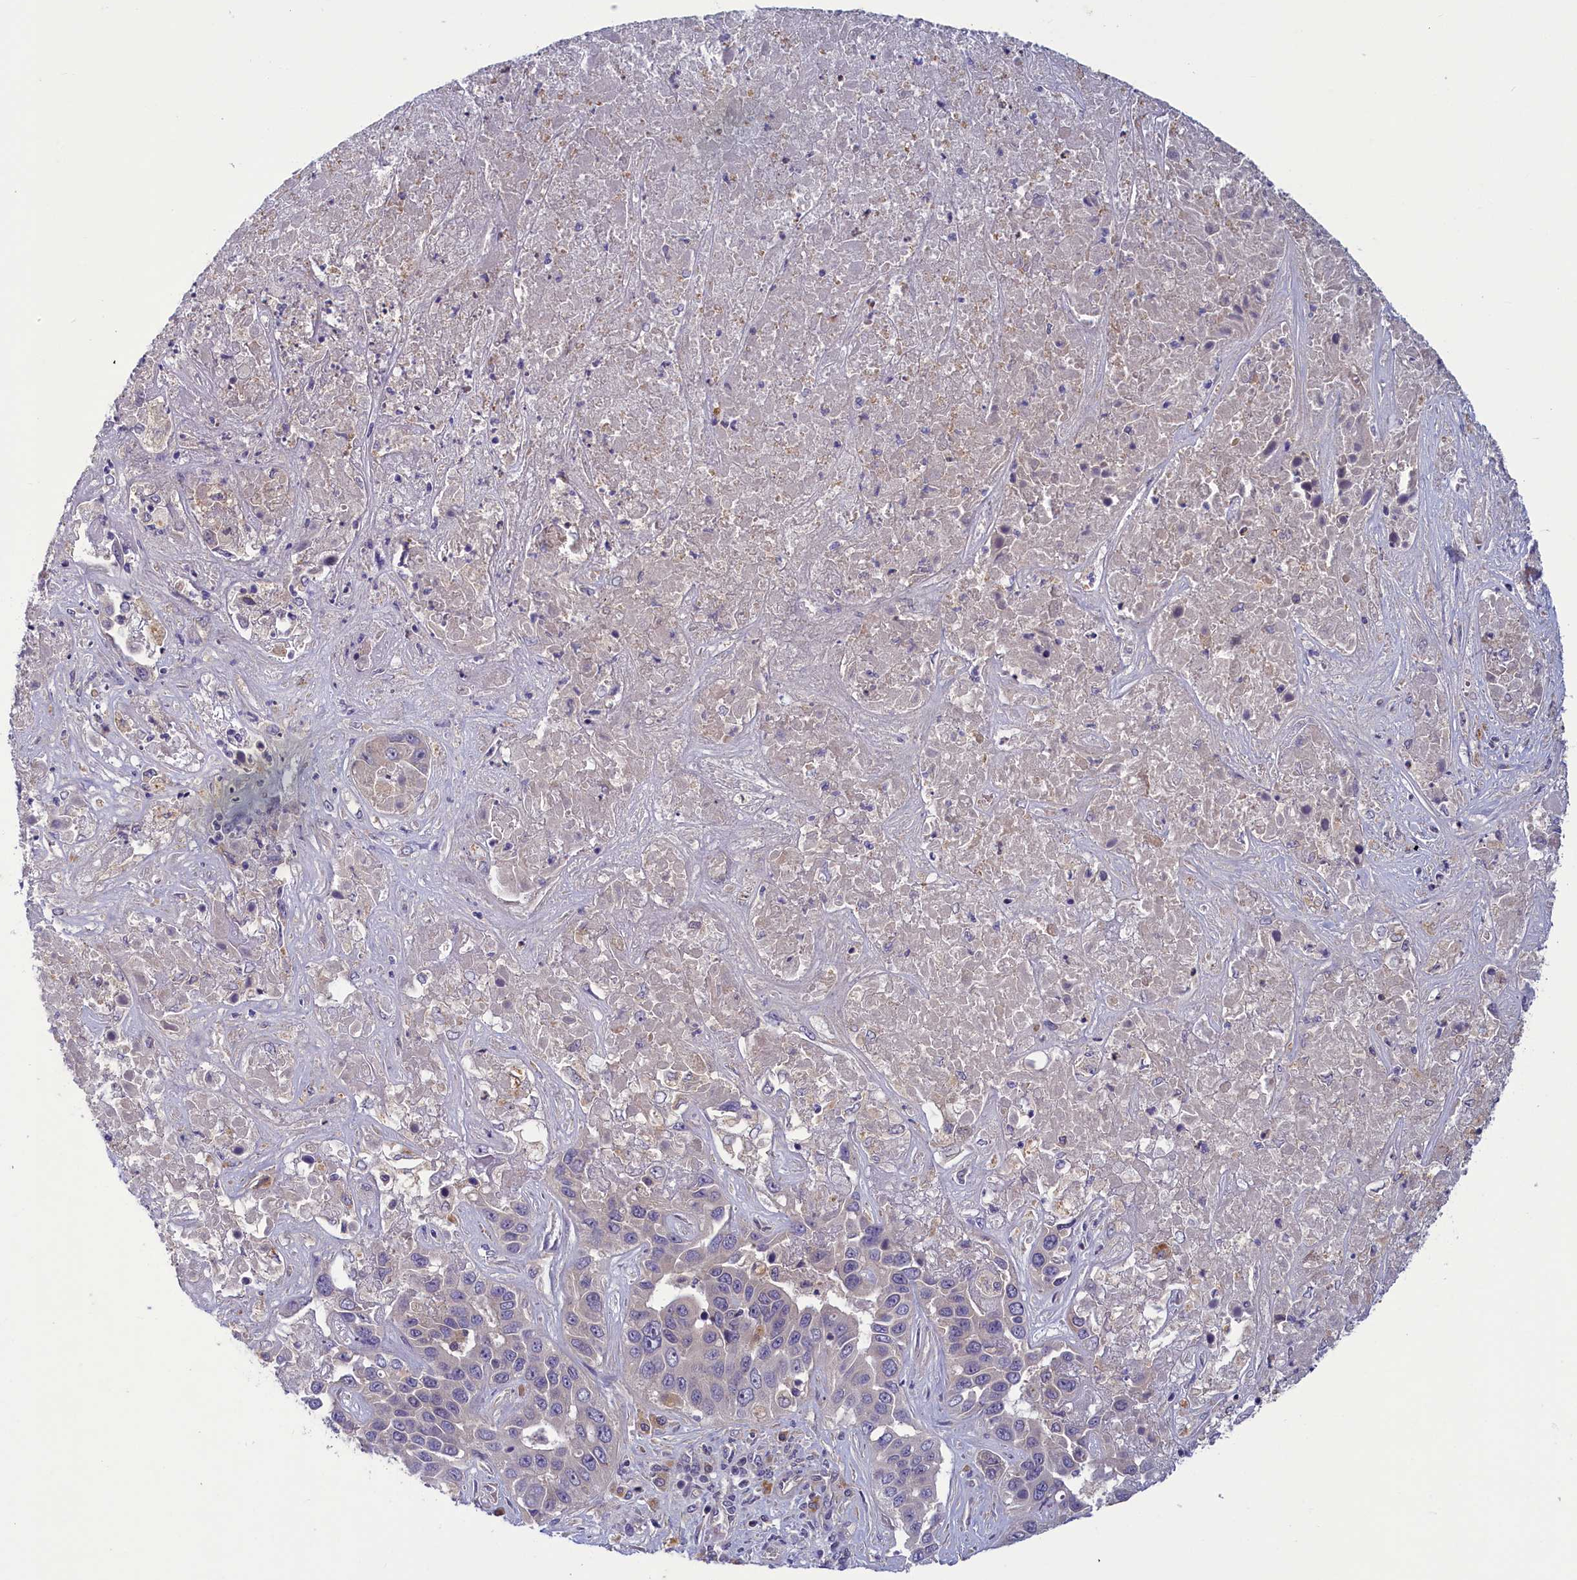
{"staining": {"intensity": "negative", "quantity": "none", "location": "none"}, "tissue": "liver cancer", "cell_type": "Tumor cells", "image_type": "cancer", "snomed": [{"axis": "morphology", "description": "Cholangiocarcinoma"}, {"axis": "topography", "description": "Liver"}], "caption": "Immunohistochemical staining of liver cancer (cholangiocarcinoma) displays no significant positivity in tumor cells.", "gene": "NUBP1", "patient": {"sex": "female", "age": 52}}